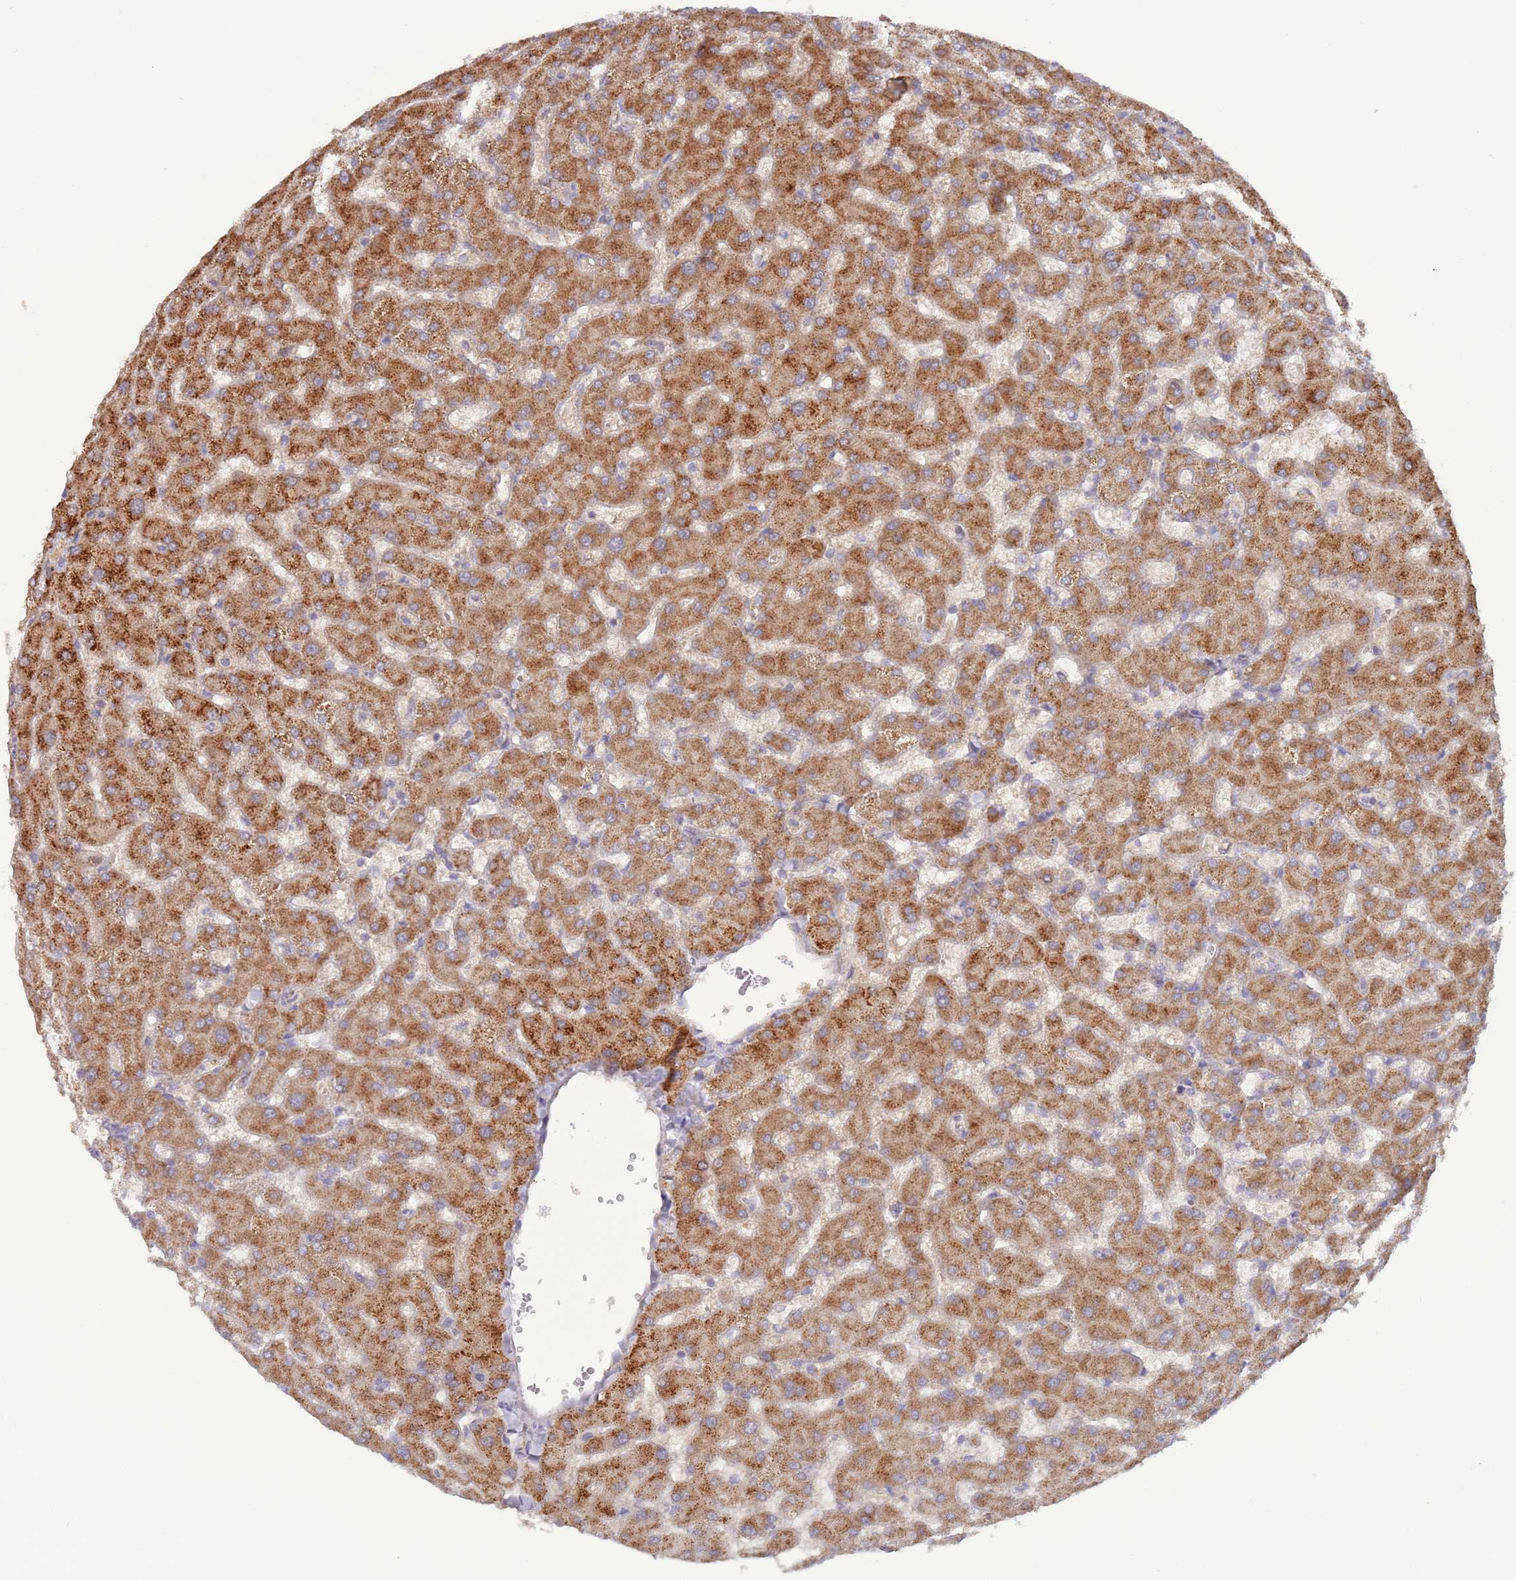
{"staining": {"intensity": "strong", "quantity": ">75%", "location": "cytoplasmic/membranous"}, "tissue": "liver", "cell_type": "Hepatocytes", "image_type": "normal", "snomed": [{"axis": "morphology", "description": "Normal tissue, NOS"}, {"axis": "topography", "description": "Liver"}], "caption": "Brown immunohistochemical staining in benign liver exhibits strong cytoplasmic/membranous positivity in about >75% of hepatocytes. (Brightfield microscopy of DAB IHC at high magnification).", "gene": "UQCRQ", "patient": {"sex": "female", "age": 63}}